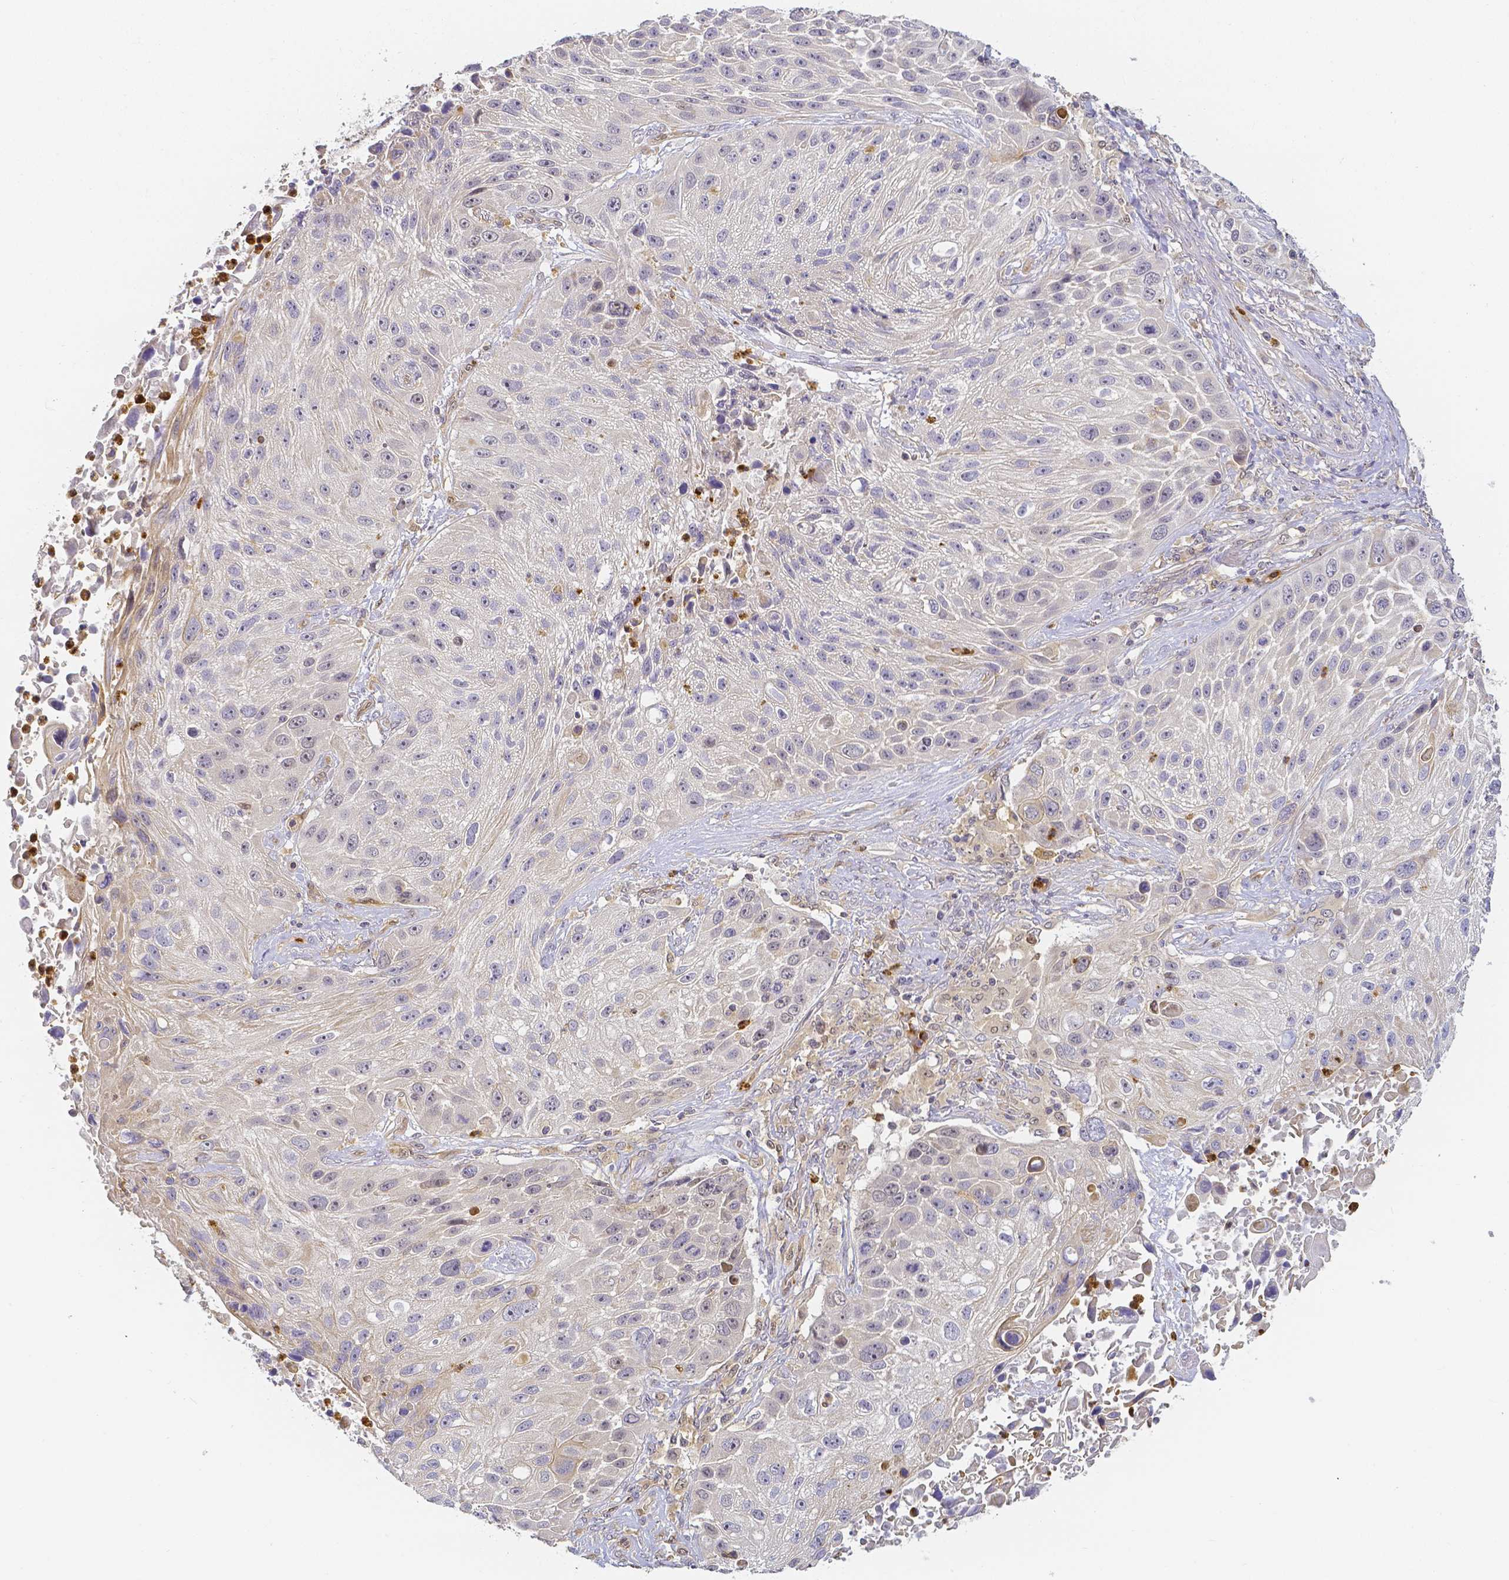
{"staining": {"intensity": "weak", "quantity": "<25%", "location": "nuclear"}, "tissue": "lung cancer", "cell_type": "Tumor cells", "image_type": "cancer", "snomed": [{"axis": "morphology", "description": "Normal morphology"}, {"axis": "morphology", "description": "Squamous cell carcinoma, NOS"}, {"axis": "topography", "description": "Lymph node"}, {"axis": "topography", "description": "Lung"}], "caption": "Tumor cells show no significant expression in lung squamous cell carcinoma.", "gene": "KCNH1", "patient": {"sex": "male", "age": 67}}